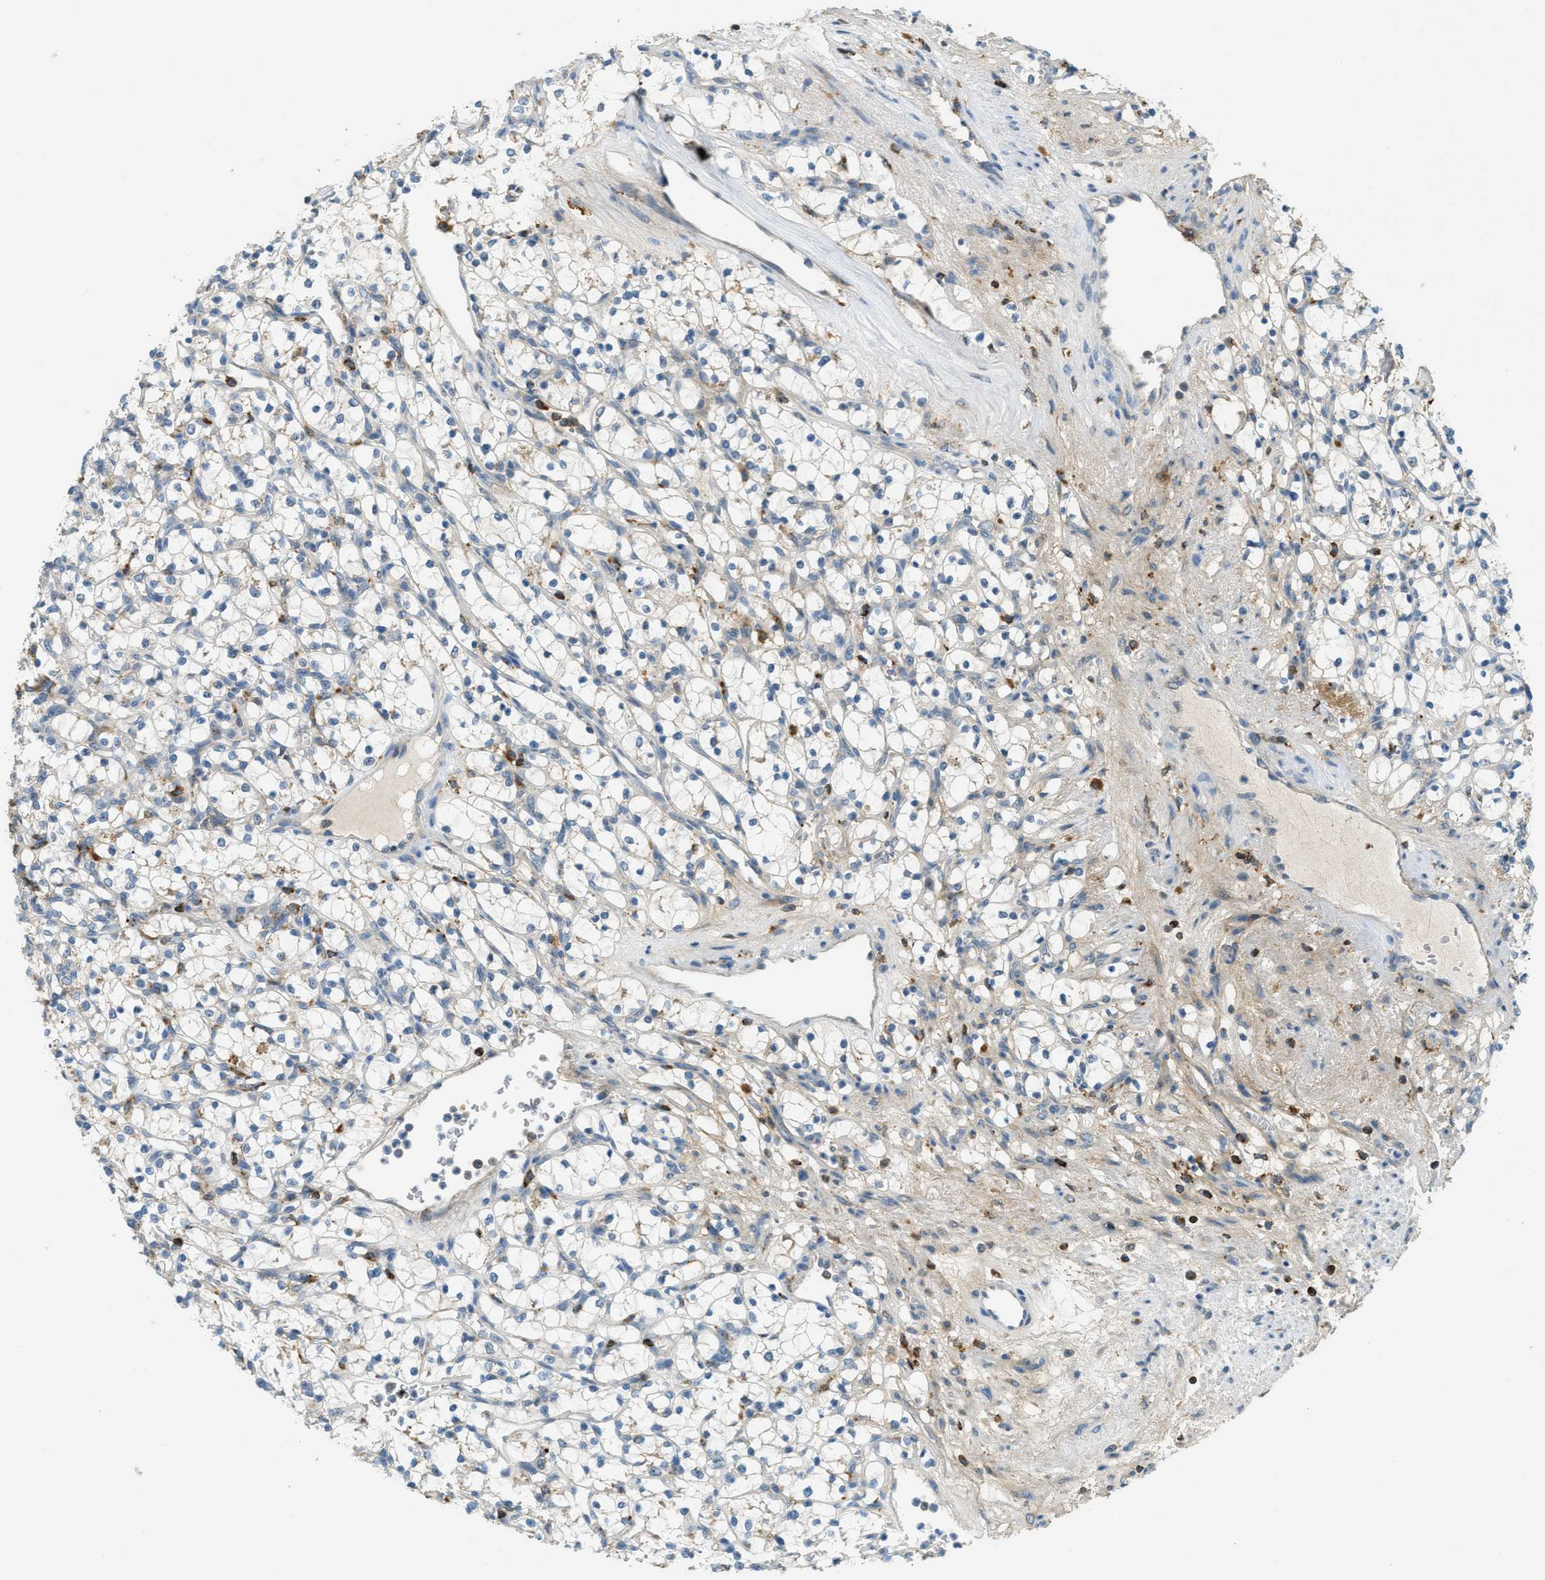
{"staining": {"intensity": "weak", "quantity": "<25%", "location": "cytoplasmic/membranous"}, "tissue": "renal cancer", "cell_type": "Tumor cells", "image_type": "cancer", "snomed": [{"axis": "morphology", "description": "Adenocarcinoma, NOS"}, {"axis": "topography", "description": "Kidney"}], "caption": "Tumor cells show no significant staining in renal adenocarcinoma.", "gene": "PLBD2", "patient": {"sex": "female", "age": 69}}